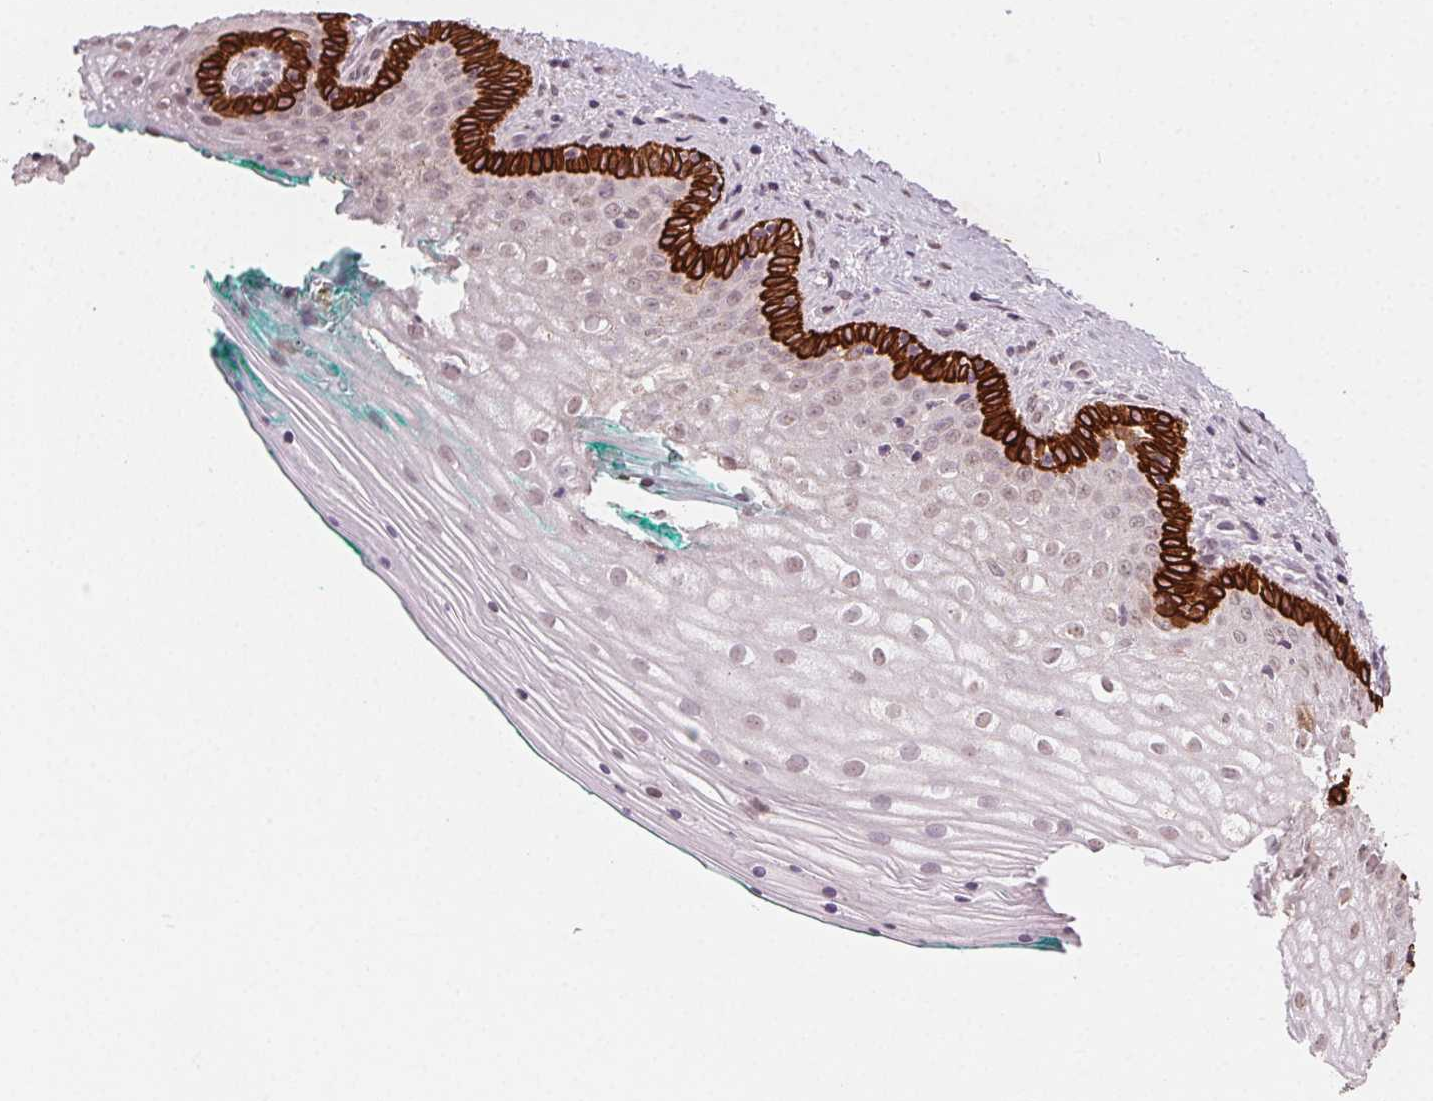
{"staining": {"intensity": "strong", "quantity": "<25%", "location": "cytoplasmic/membranous"}, "tissue": "vagina", "cell_type": "Squamous epithelial cells", "image_type": "normal", "snomed": [{"axis": "morphology", "description": "Normal tissue, NOS"}, {"axis": "topography", "description": "Vagina"}], "caption": "Immunohistochemical staining of benign human vagina demonstrates strong cytoplasmic/membranous protein positivity in approximately <25% of squamous epithelial cells. The staining was performed using DAB (3,3'-diaminobenzidine) to visualize the protein expression in brown, while the nuclei were stained in blue with hematoxylin (Magnification: 20x).", "gene": "TUB", "patient": {"sex": "female", "age": 45}}